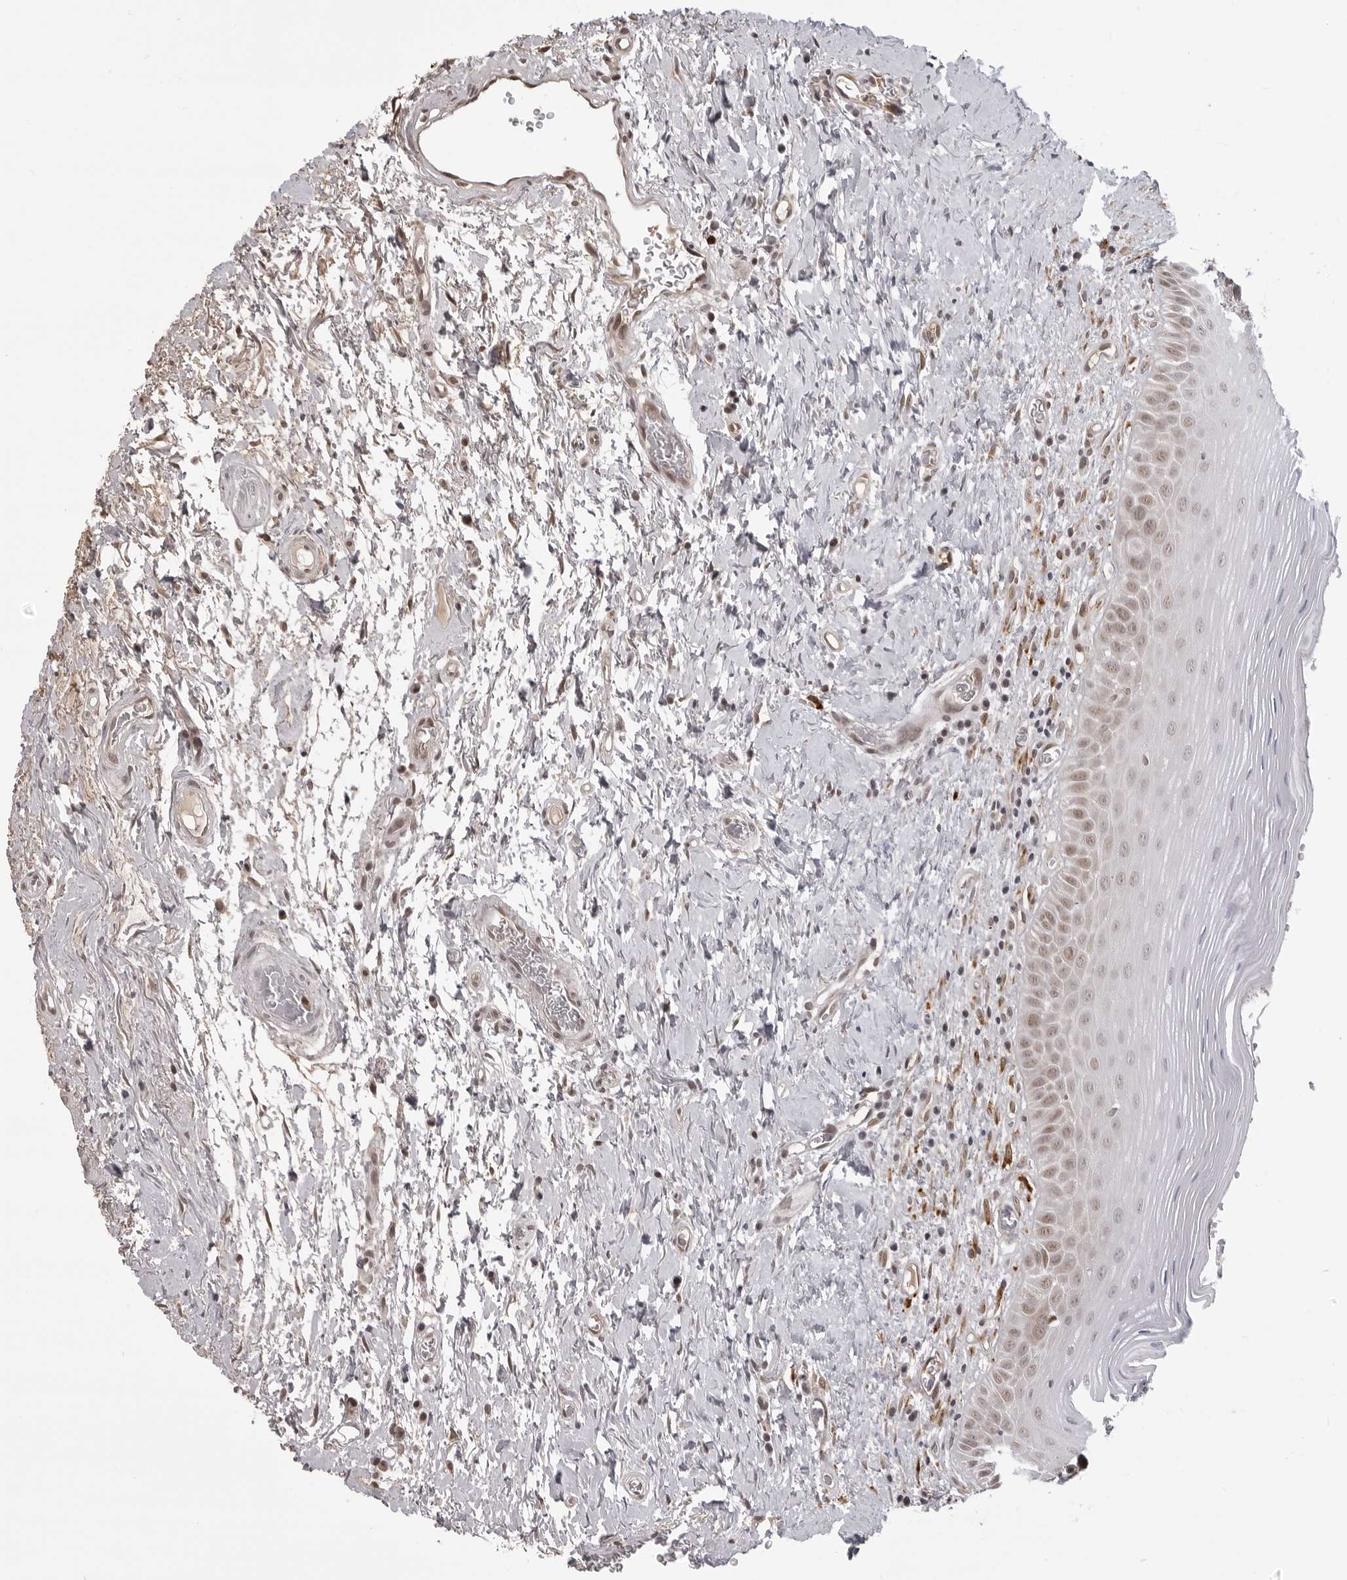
{"staining": {"intensity": "moderate", "quantity": "<25%", "location": "nuclear"}, "tissue": "oral mucosa", "cell_type": "Squamous epithelial cells", "image_type": "normal", "snomed": [{"axis": "morphology", "description": "Normal tissue, NOS"}, {"axis": "topography", "description": "Oral tissue"}], "caption": "Squamous epithelial cells demonstrate low levels of moderate nuclear staining in approximately <25% of cells in unremarkable oral mucosa.", "gene": "PHF3", "patient": {"sex": "male", "age": 82}}